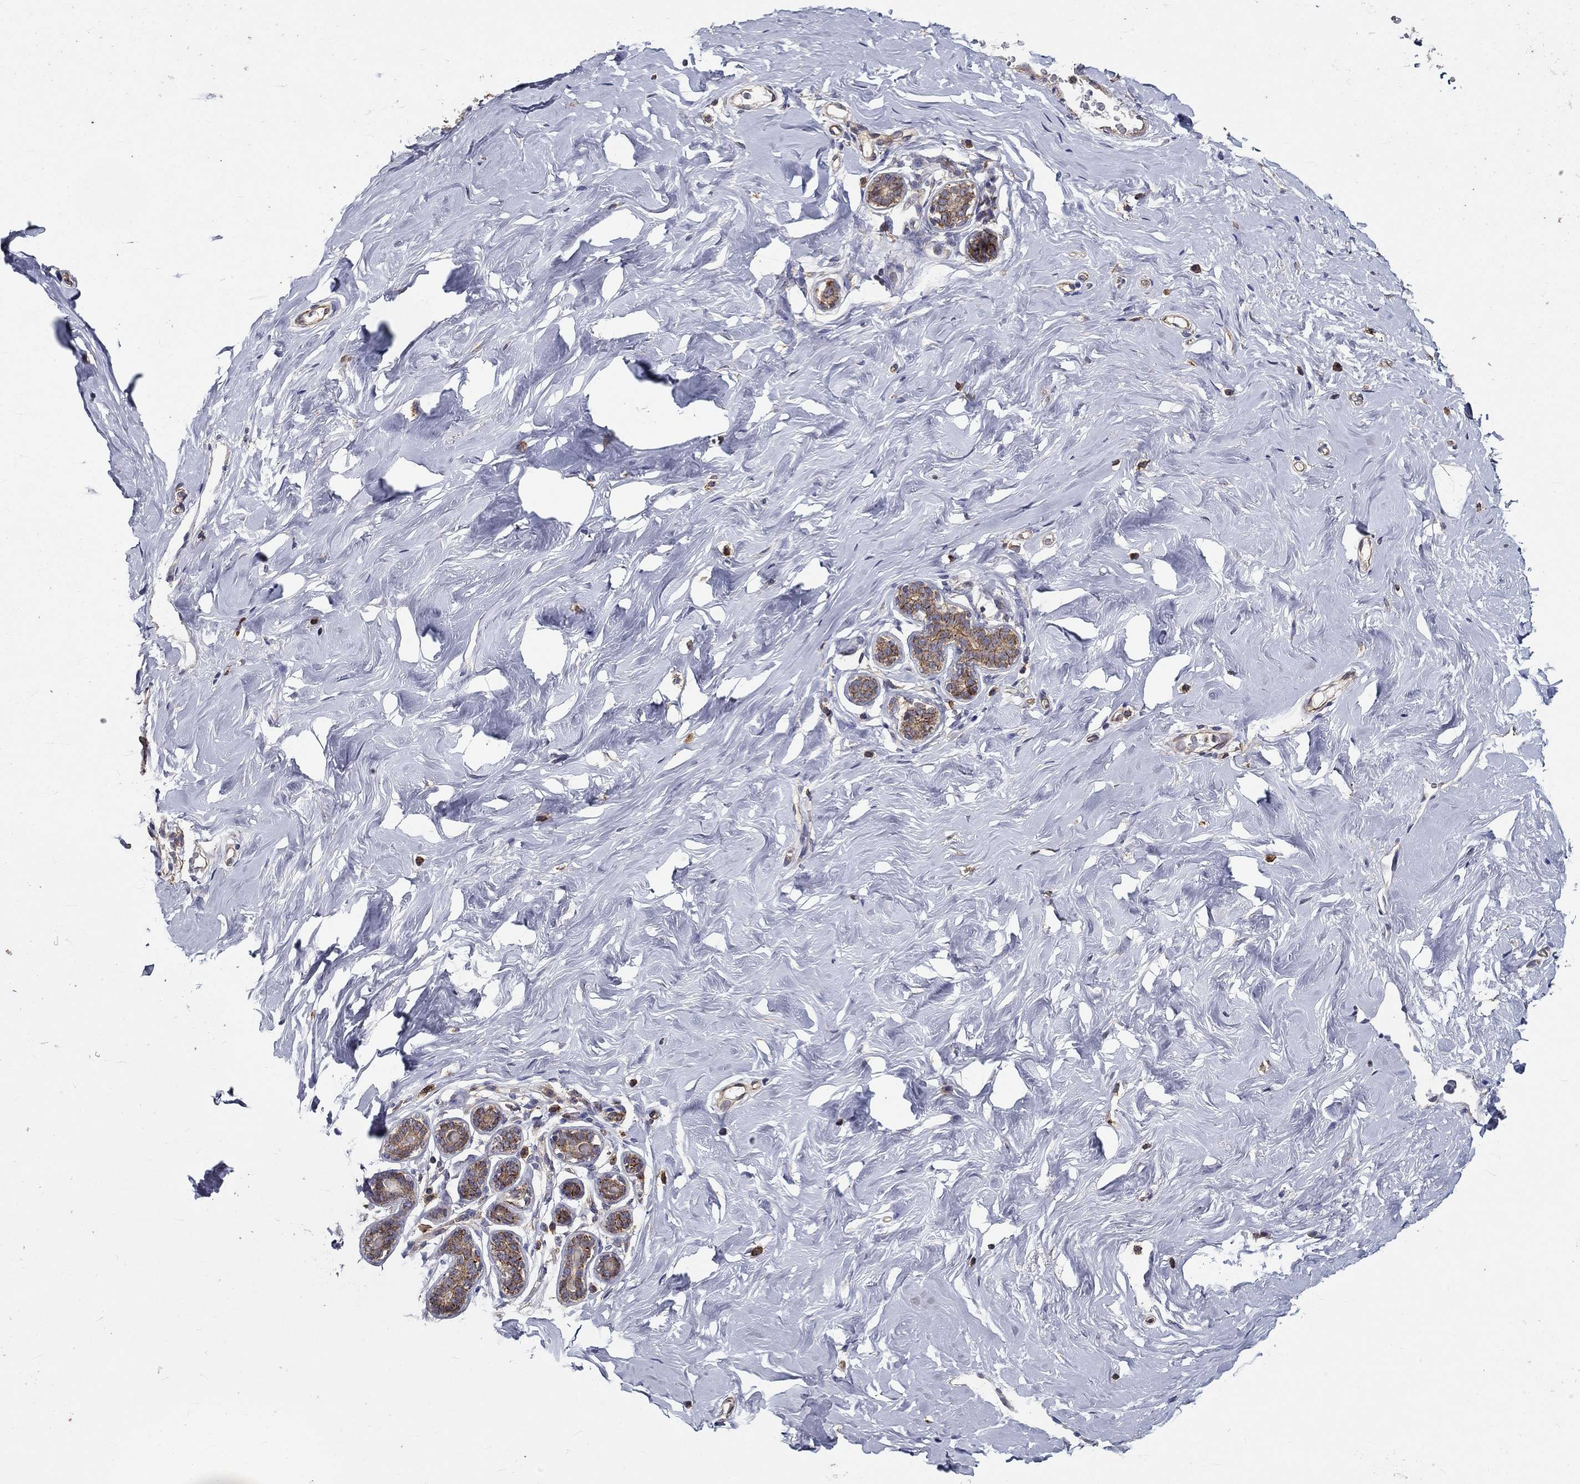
{"staining": {"intensity": "moderate", "quantity": "25%-75%", "location": "cytoplasmic/membranous"}, "tissue": "breast", "cell_type": "Glandular cells", "image_type": "normal", "snomed": [{"axis": "morphology", "description": "Normal tissue, NOS"}, {"axis": "topography", "description": "Skin"}, {"axis": "topography", "description": "Breast"}], "caption": "Immunohistochemical staining of benign human breast exhibits moderate cytoplasmic/membranous protein staining in approximately 25%-75% of glandular cells. (Stains: DAB (3,3'-diaminobenzidine) in brown, nuclei in blue, Microscopy: brightfield microscopy at high magnification).", "gene": "ALDH4A1", "patient": {"sex": "female", "age": 43}}